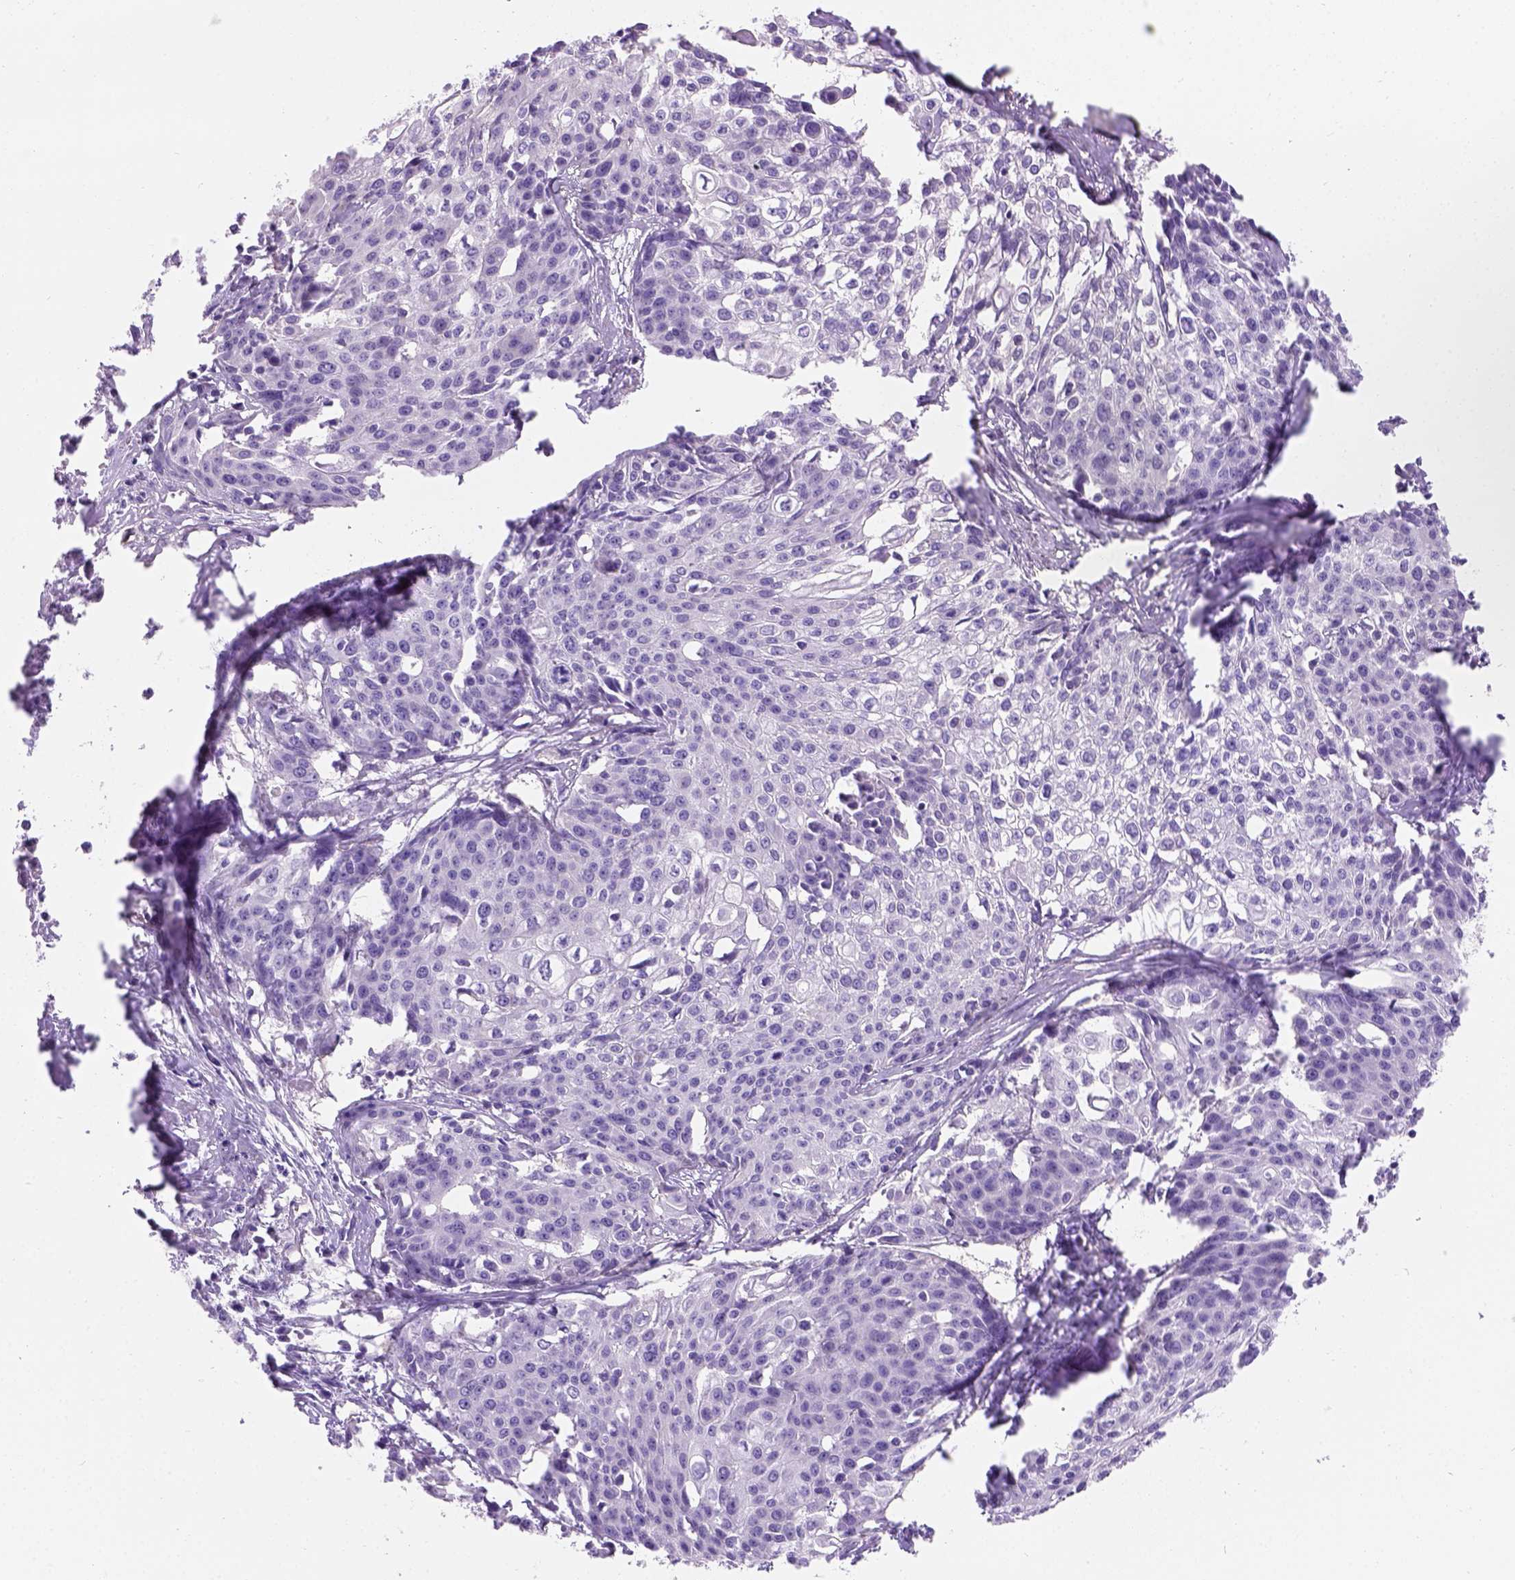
{"staining": {"intensity": "negative", "quantity": "none", "location": "none"}, "tissue": "cervical cancer", "cell_type": "Tumor cells", "image_type": "cancer", "snomed": [{"axis": "morphology", "description": "Squamous cell carcinoma, NOS"}, {"axis": "topography", "description": "Cervix"}], "caption": "This is a micrograph of immunohistochemistry staining of cervical cancer, which shows no positivity in tumor cells.", "gene": "PHF7", "patient": {"sex": "female", "age": 39}}